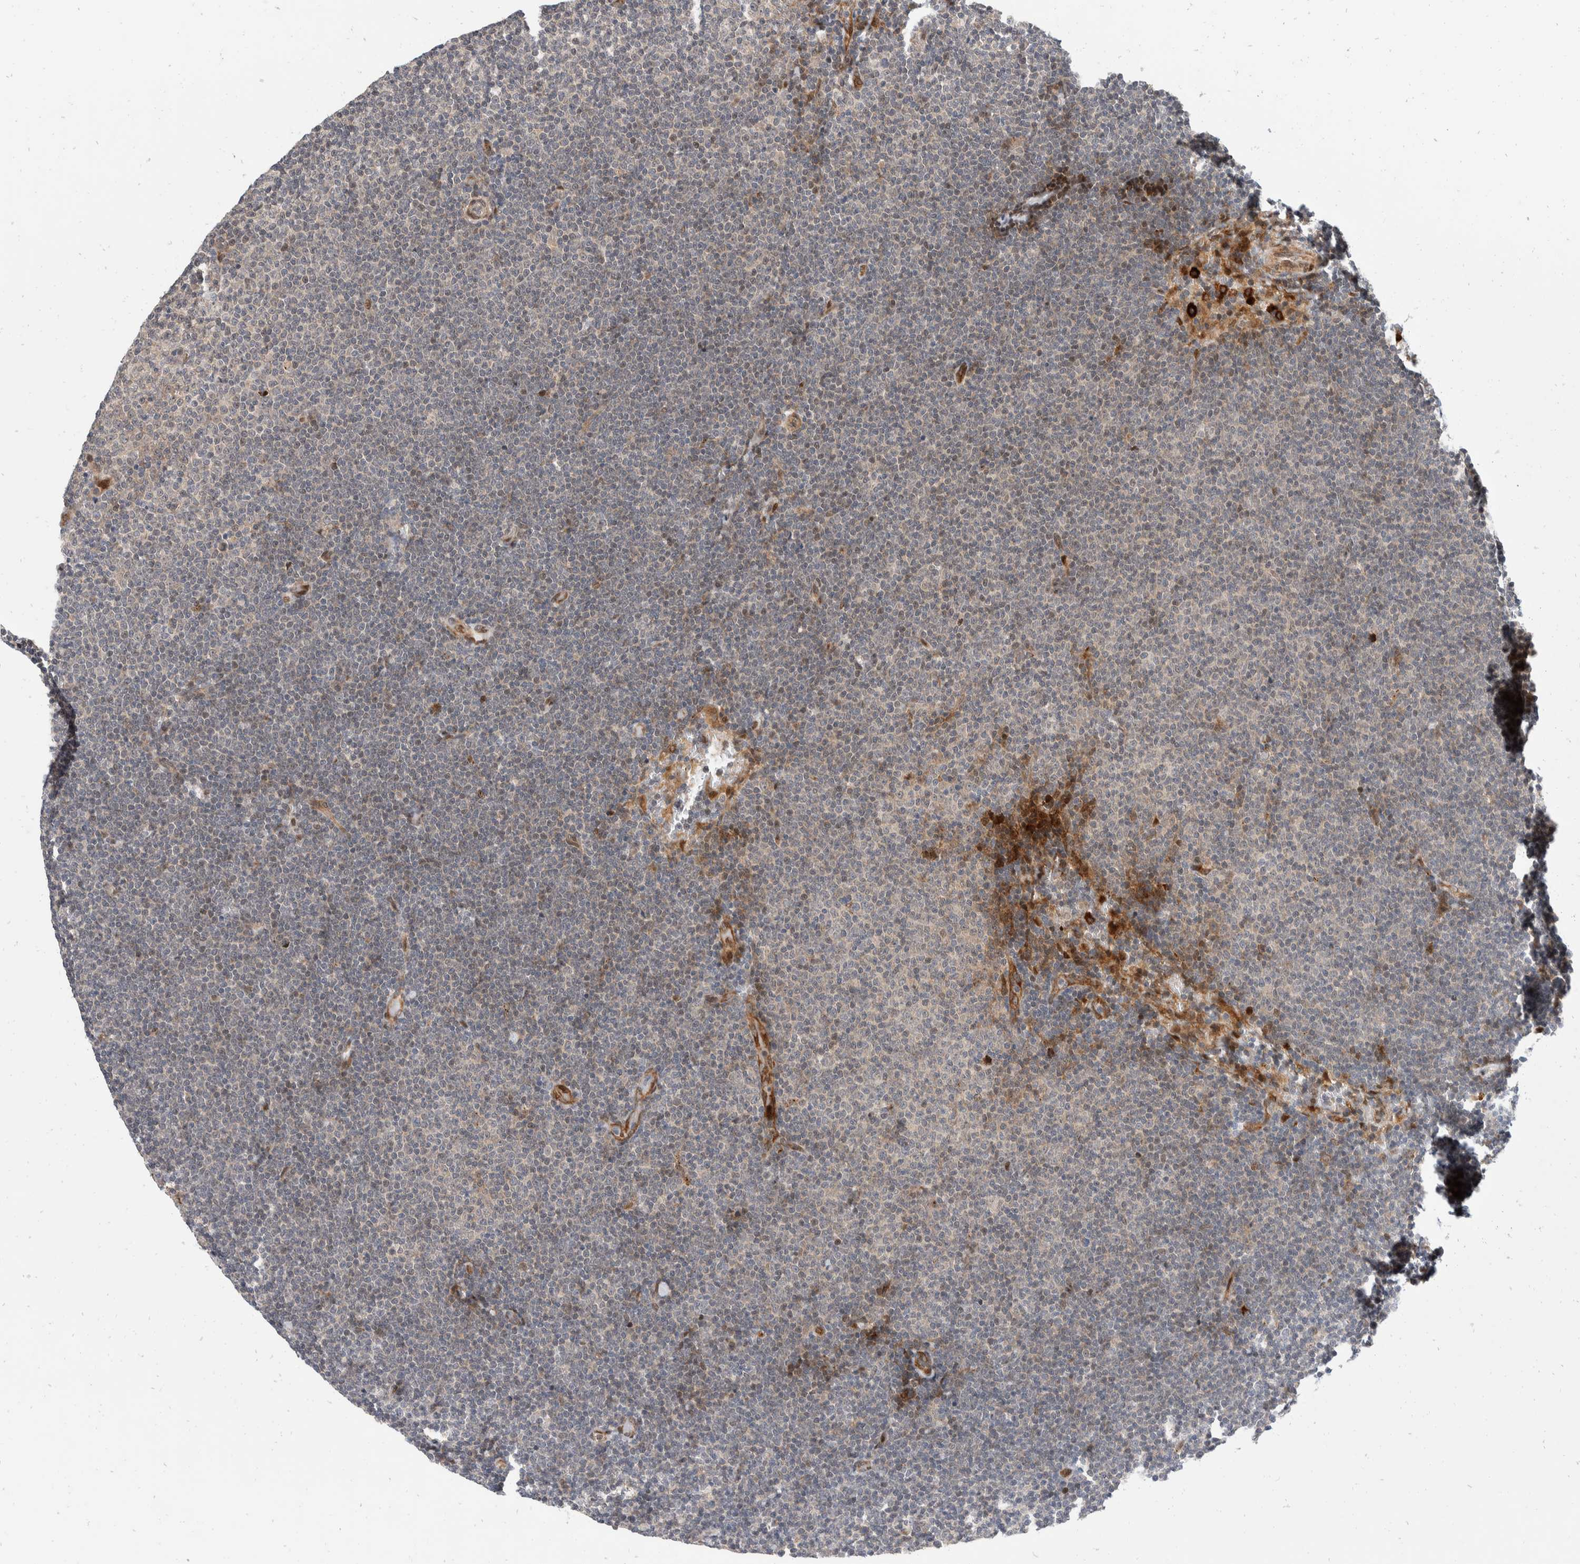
{"staining": {"intensity": "weak", "quantity": "<25%", "location": "cytoplasmic/membranous"}, "tissue": "lymphoma", "cell_type": "Tumor cells", "image_type": "cancer", "snomed": [{"axis": "morphology", "description": "Malignant lymphoma, non-Hodgkin's type, Low grade"}, {"axis": "topography", "description": "Lymph node"}], "caption": "A histopathology image of lymphoma stained for a protein shows no brown staining in tumor cells.", "gene": "ZNF703", "patient": {"sex": "female", "age": 53}}